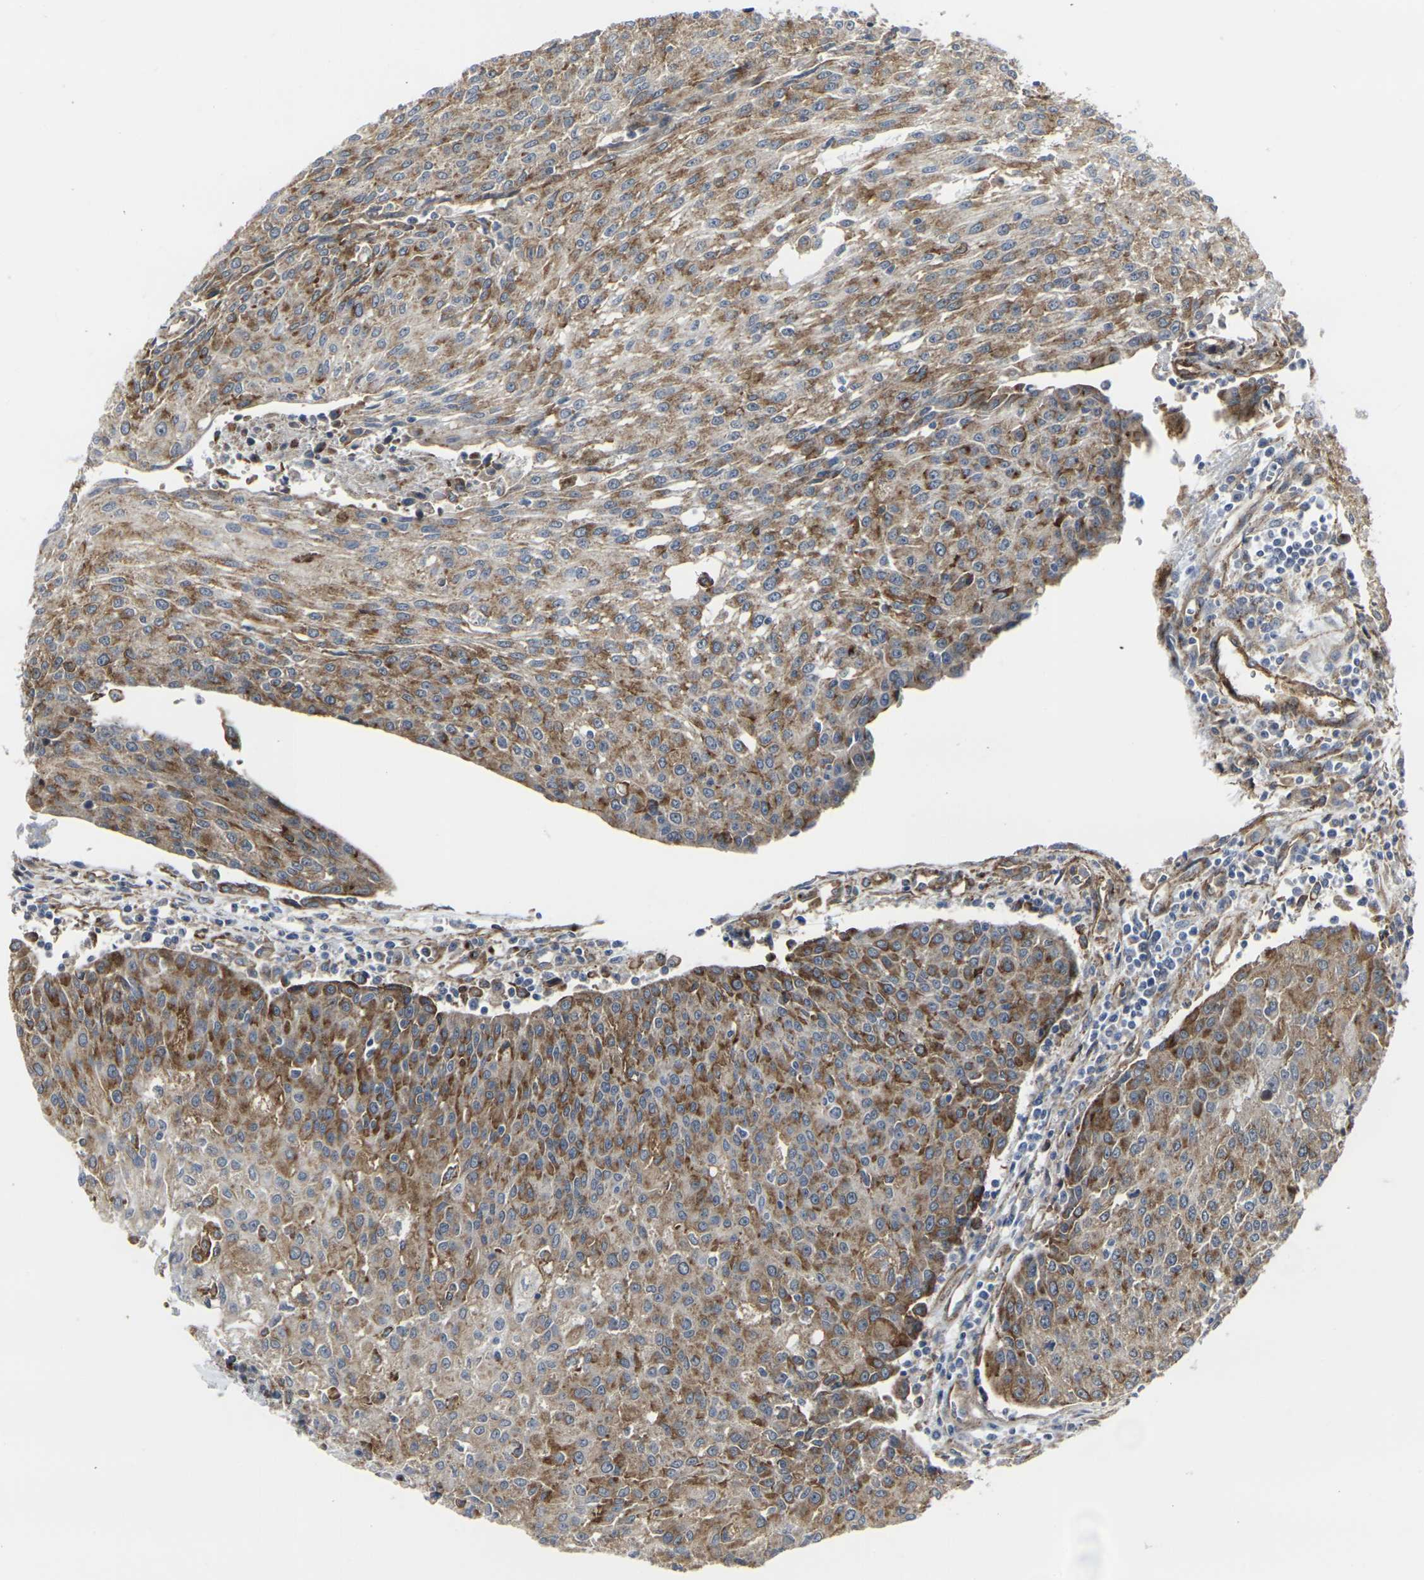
{"staining": {"intensity": "moderate", "quantity": ">75%", "location": "cytoplasmic/membranous"}, "tissue": "urothelial cancer", "cell_type": "Tumor cells", "image_type": "cancer", "snomed": [{"axis": "morphology", "description": "Urothelial carcinoma, High grade"}, {"axis": "topography", "description": "Urinary bladder"}], "caption": "Protein staining exhibits moderate cytoplasmic/membranous expression in approximately >75% of tumor cells in urothelial carcinoma (high-grade).", "gene": "MYOF", "patient": {"sex": "female", "age": 85}}